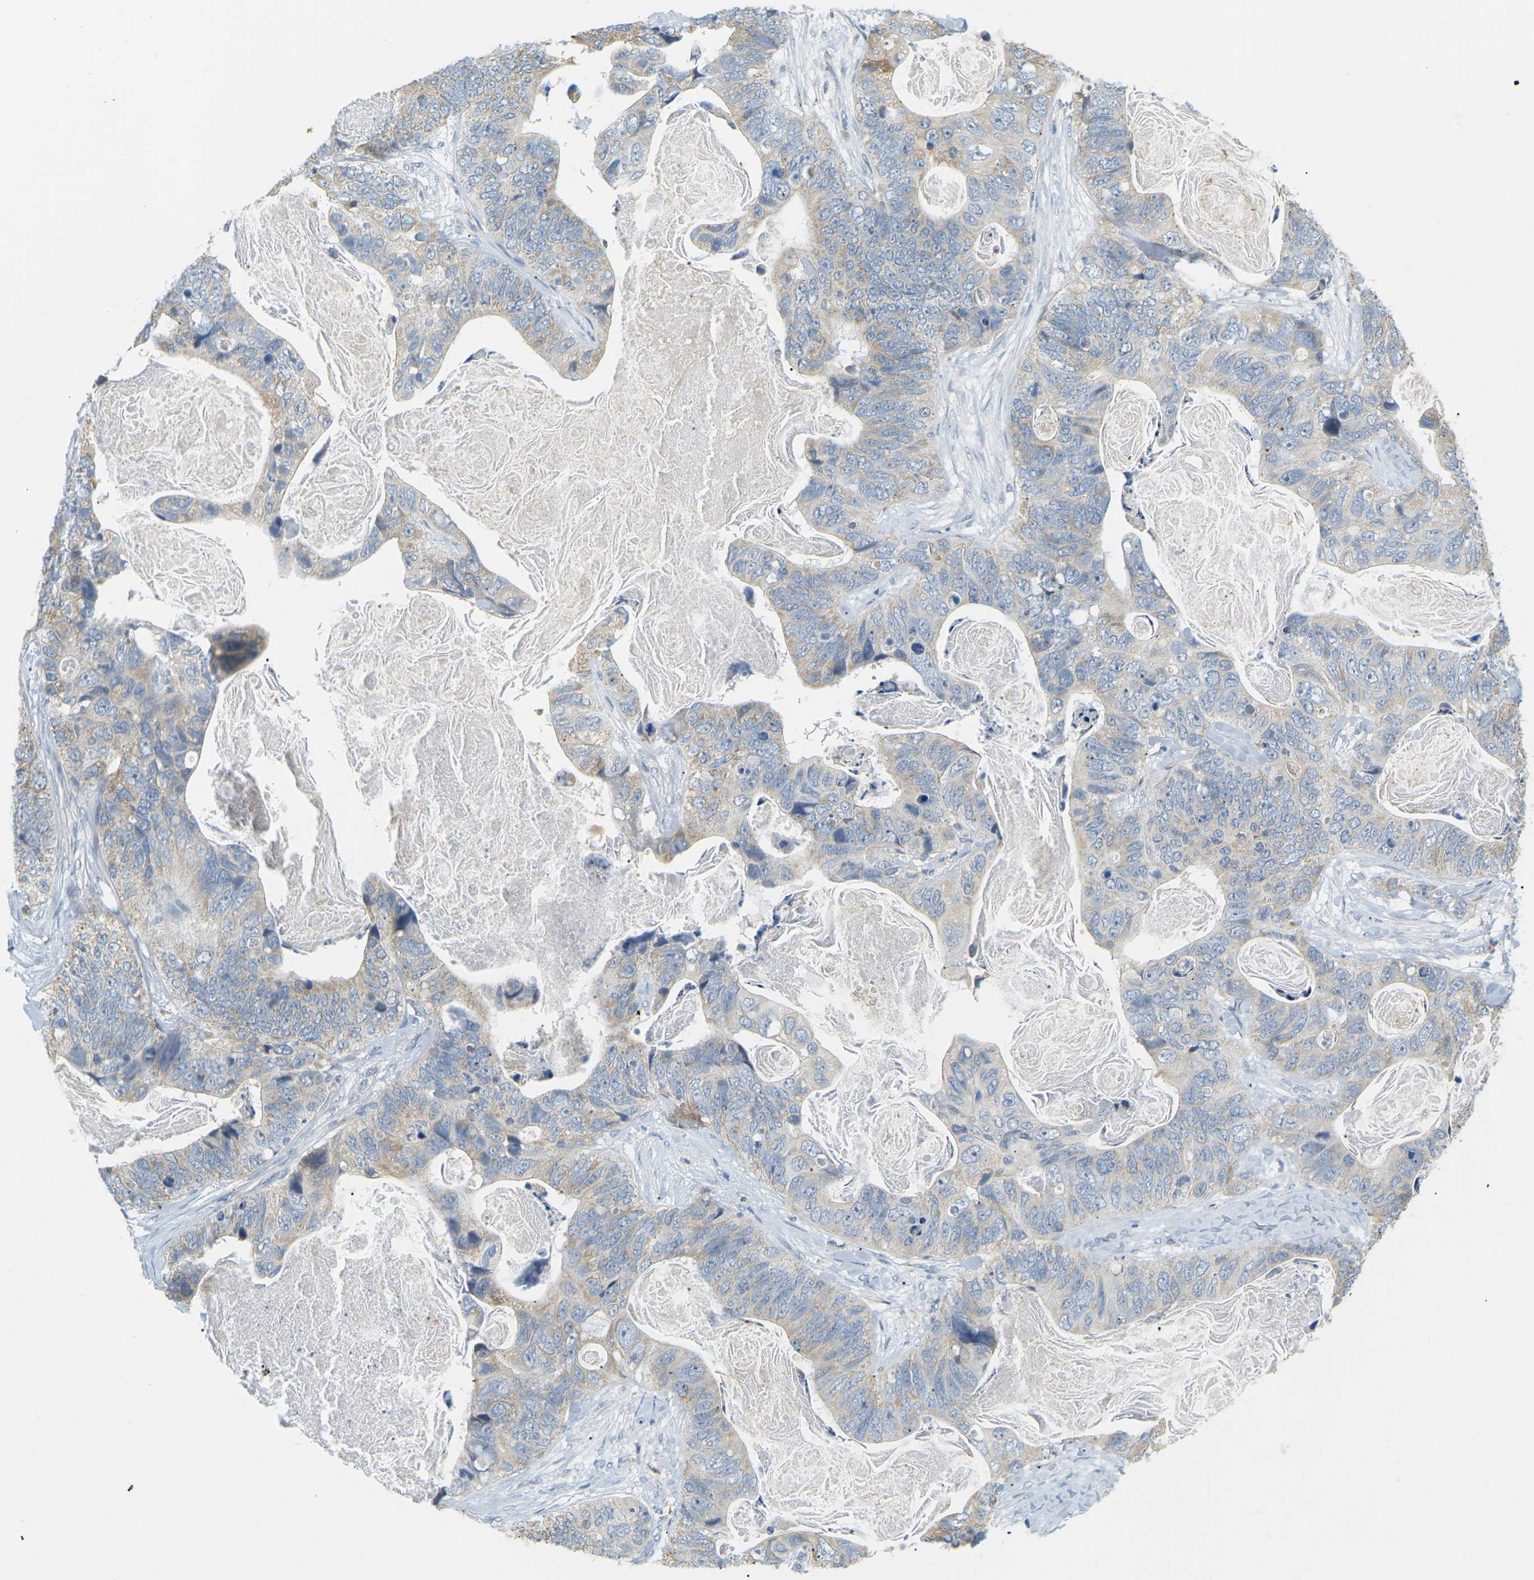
{"staining": {"intensity": "weak", "quantity": "25%-75%", "location": "cytoplasmic/membranous"}, "tissue": "stomach cancer", "cell_type": "Tumor cells", "image_type": "cancer", "snomed": [{"axis": "morphology", "description": "Adenocarcinoma, NOS"}, {"axis": "topography", "description": "Stomach"}], "caption": "Immunohistochemical staining of adenocarcinoma (stomach) exhibits weak cytoplasmic/membranous protein staining in approximately 25%-75% of tumor cells.", "gene": "CD300E", "patient": {"sex": "female", "age": 89}}